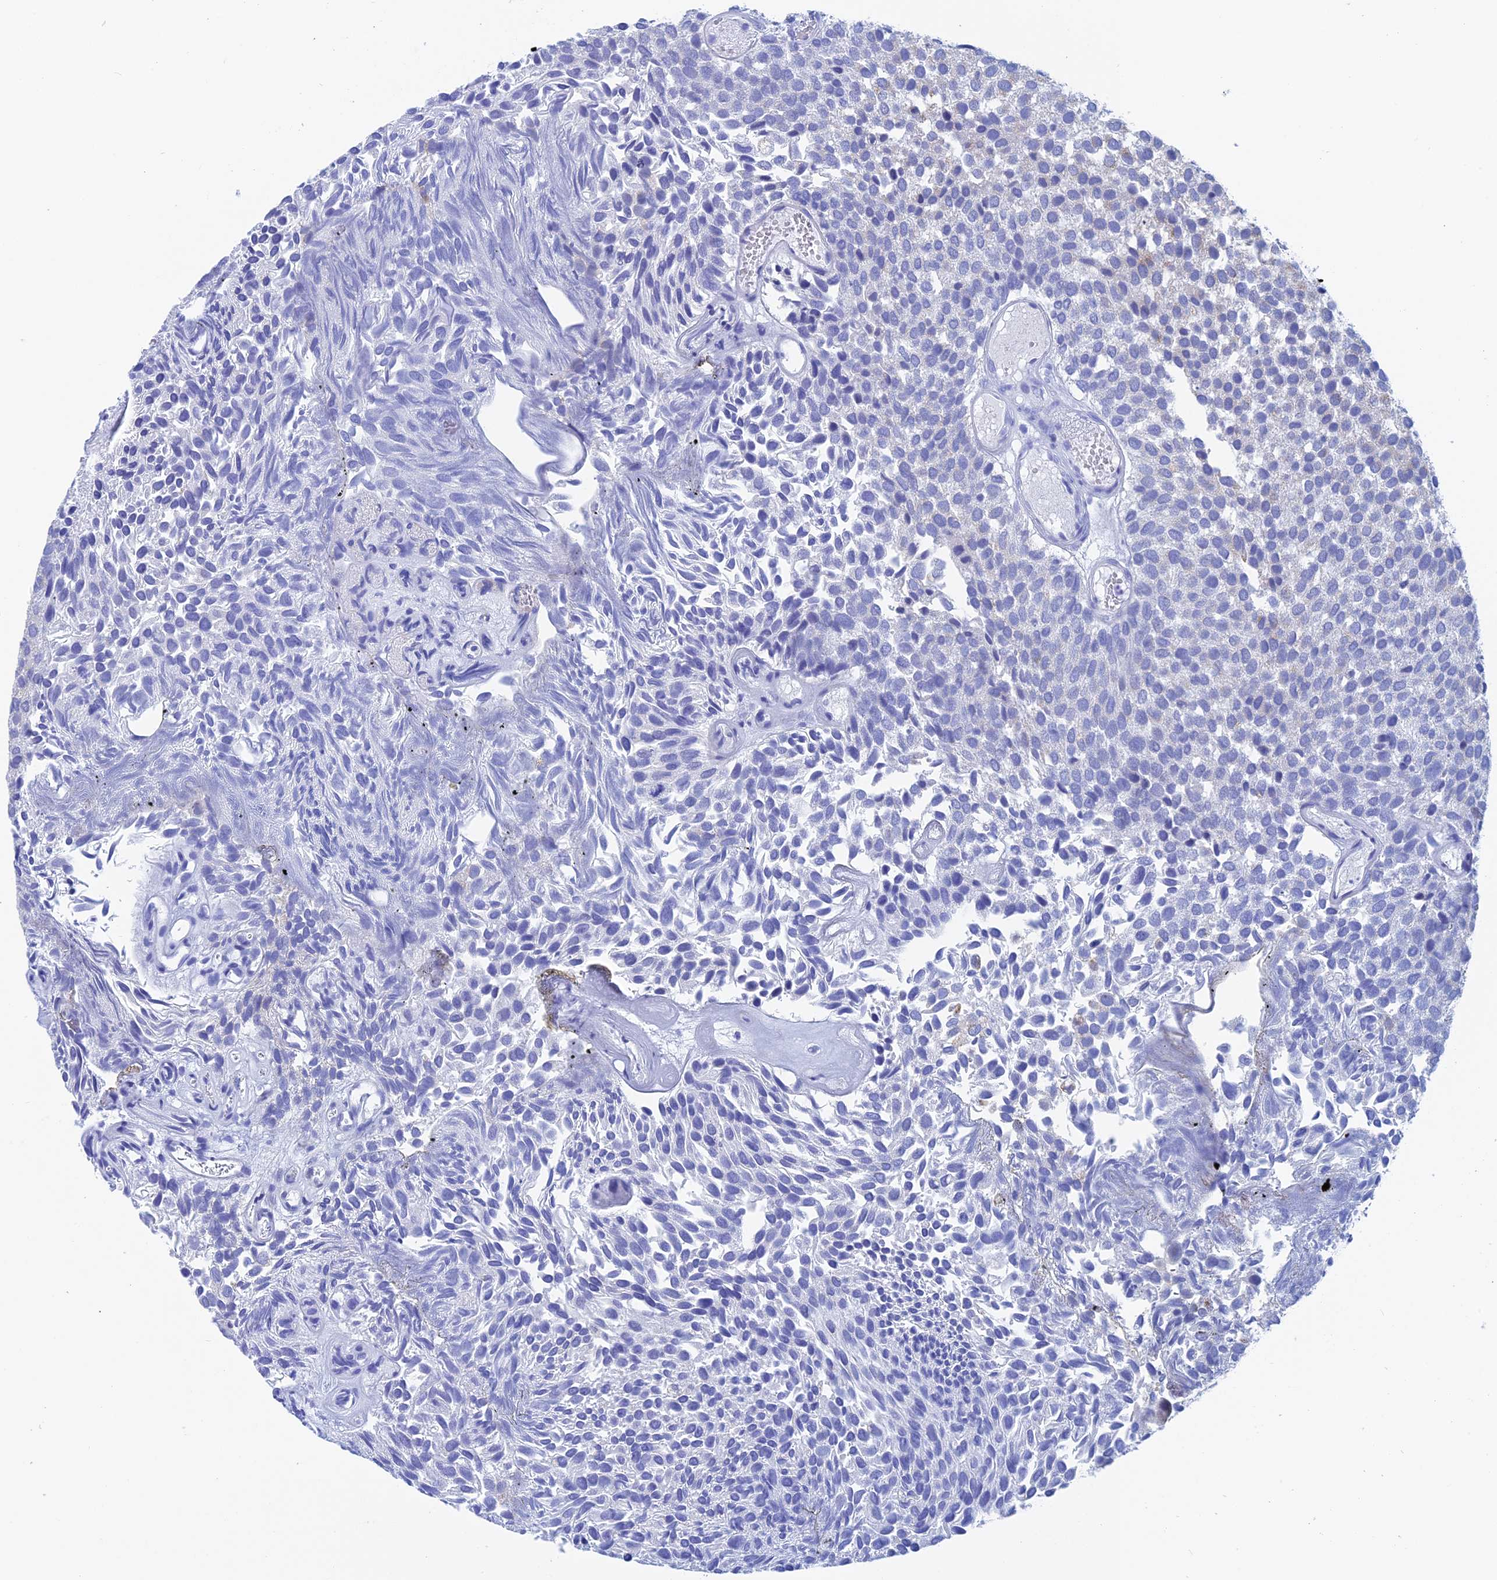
{"staining": {"intensity": "negative", "quantity": "none", "location": "none"}, "tissue": "urothelial cancer", "cell_type": "Tumor cells", "image_type": "cancer", "snomed": [{"axis": "morphology", "description": "Urothelial carcinoma, Low grade"}, {"axis": "topography", "description": "Urinary bladder"}], "caption": "Tumor cells show no significant protein expression in urothelial carcinoma (low-grade). (IHC, brightfield microscopy, high magnification).", "gene": "WDR83", "patient": {"sex": "male", "age": 89}}